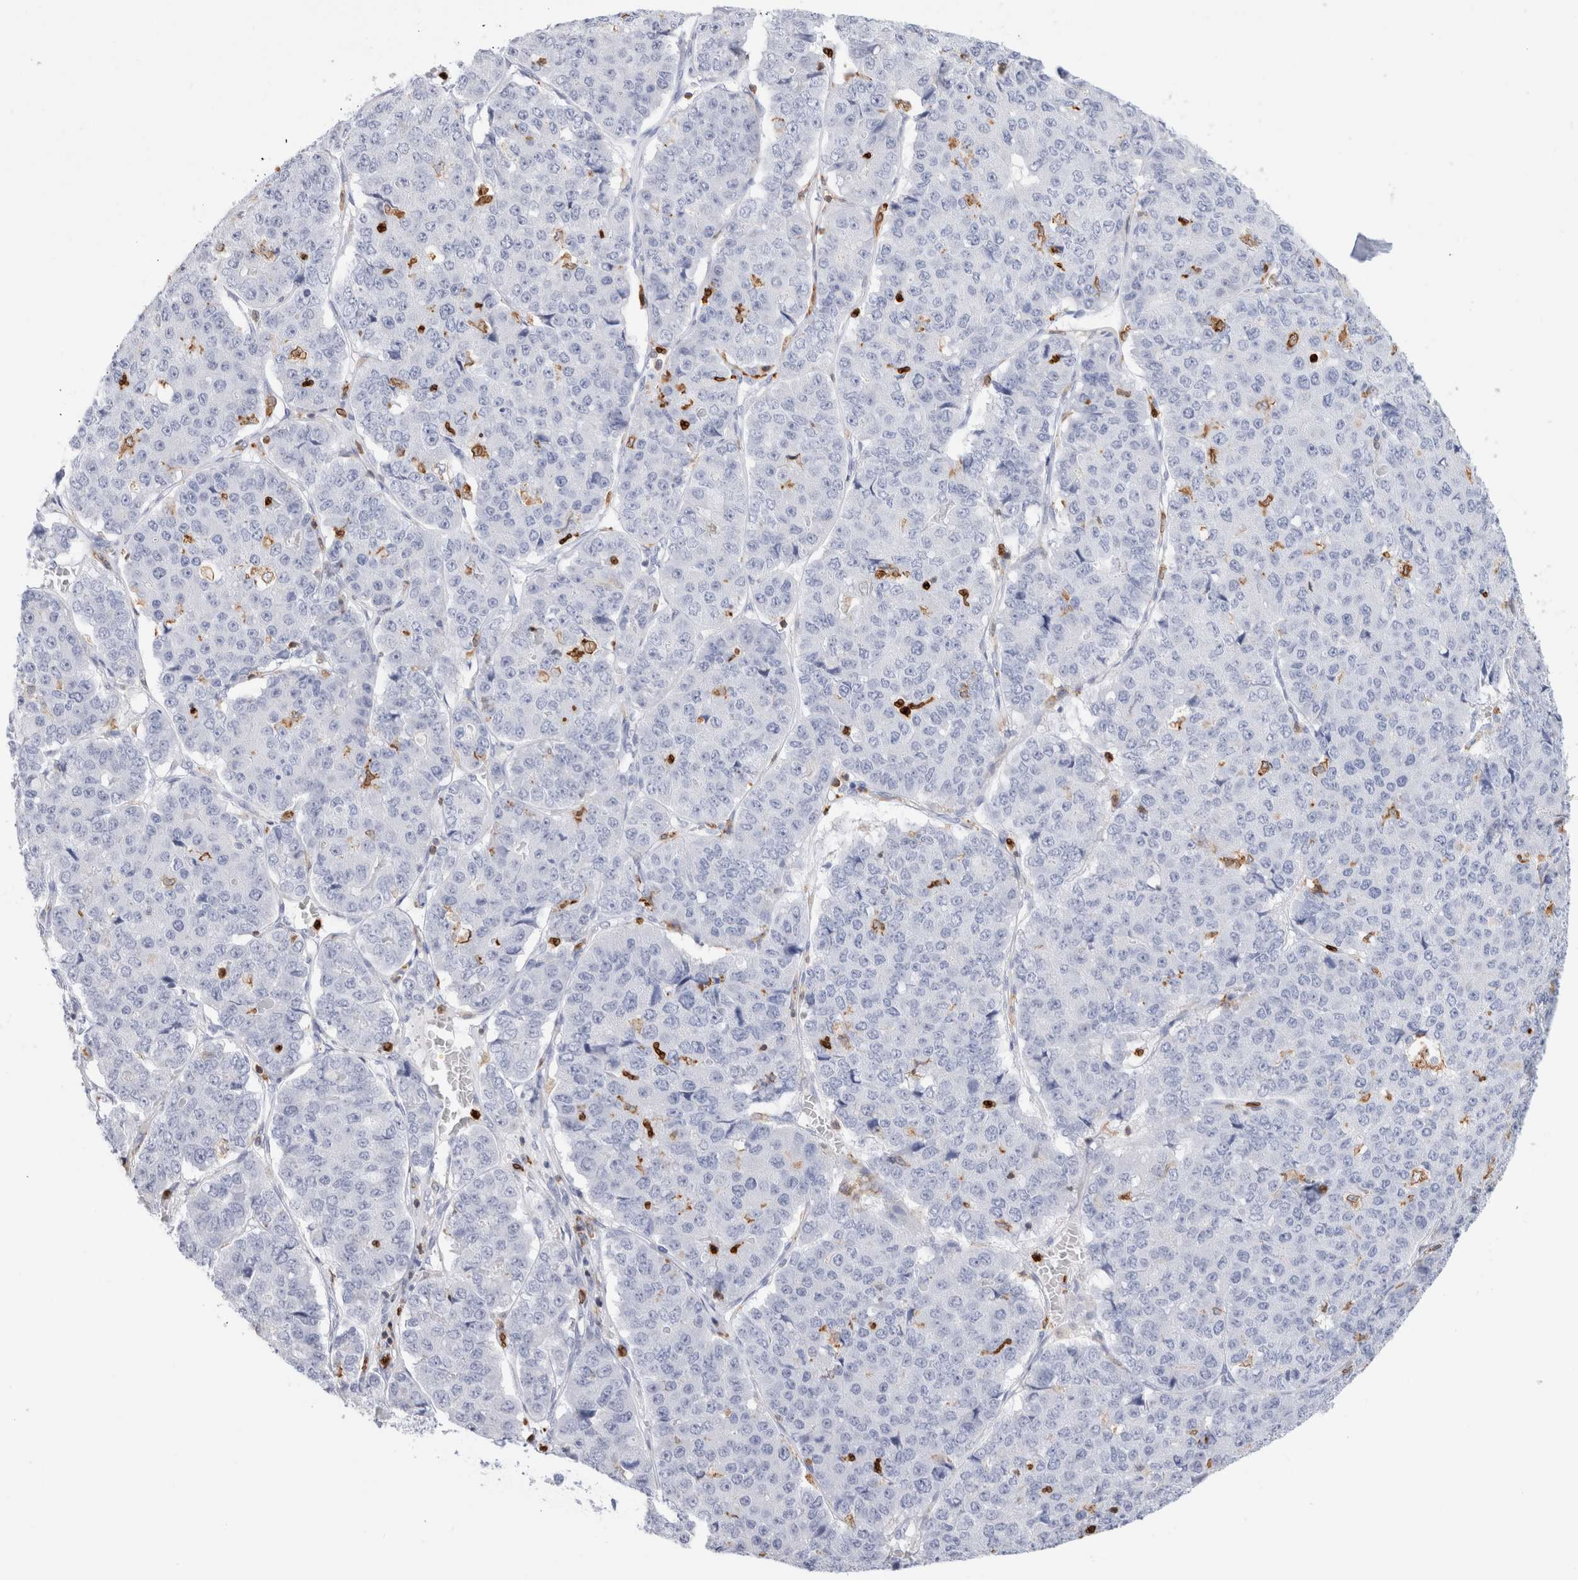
{"staining": {"intensity": "negative", "quantity": "none", "location": "none"}, "tissue": "pancreatic cancer", "cell_type": "Tumor cells", "image_type": "cancer", "snomed": [{"axis": "morphology", "description": "Adenocarcinoma, NOS"}, {"axis": "topography", "description": "Pancreas"}], "caption": "DAB (3,3'-diaminobenzidine) immunohistochemical staining of human pancreatic cancer exhibits no significant positivity in tumor cells.", "gene": "ALOX5AP", "patient": {"sex": "male", "age": 50}}